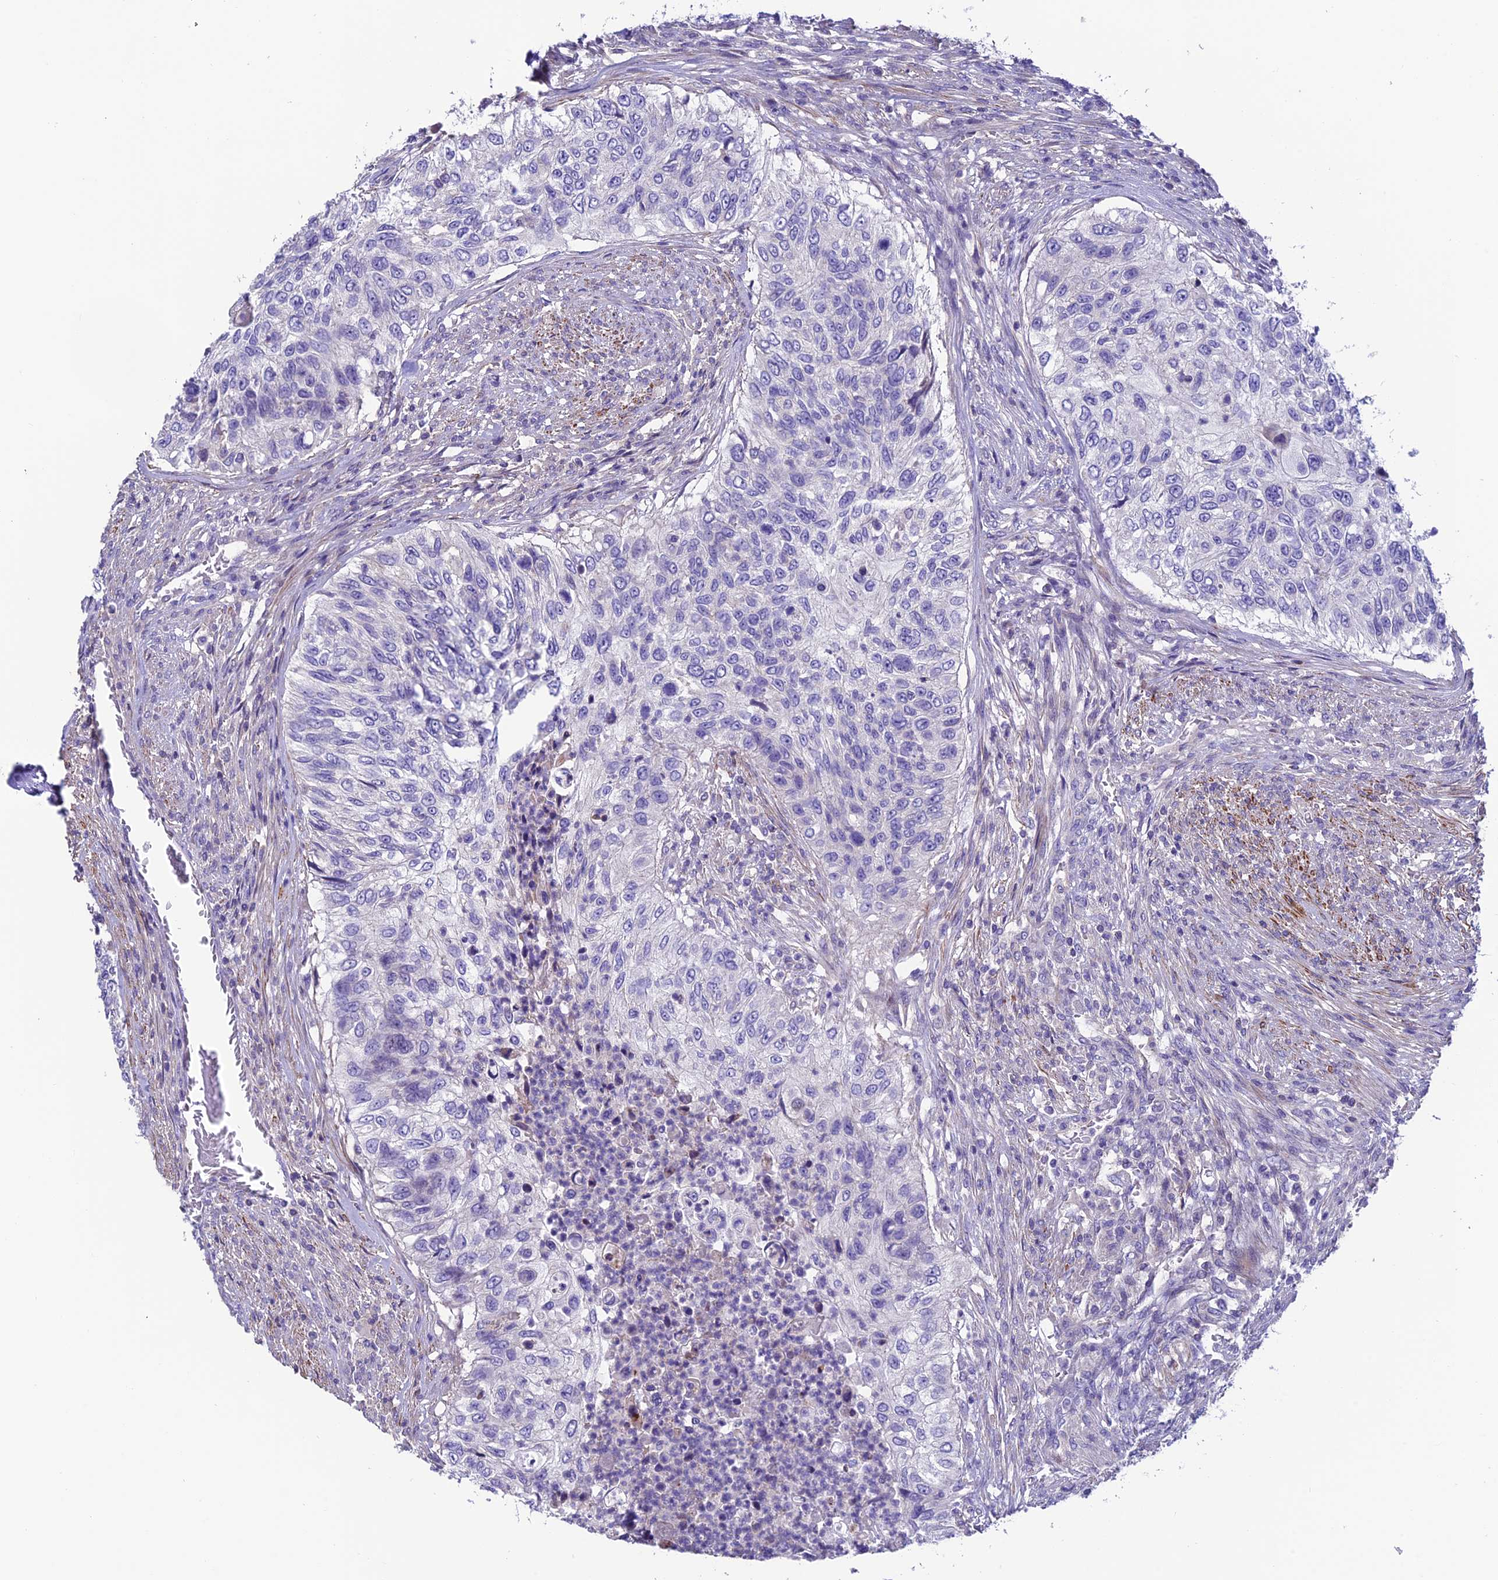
{"staining": {"intensity": "negative", "quantity": "none", "location": "none"}, "tissue": "urothelial cancer", "cell_type": "Tumor cells", "image_type": "cancer", "snomed": [{"axis": "morphology", "description": "Urothelial carcinoma, High grade"}, {"axis": "topography", "description": "Urinary bladder"}], "caption": "Tumor cells are negative for protein expression in human high-grade urothelial carcinoma. Brightfield microscopy of IHC stained with DAB (brown) and hematoxylin (blue), captured at high magnification.", "gene": "FAM178B", "patient": {"sex": "female", "age": 60}}